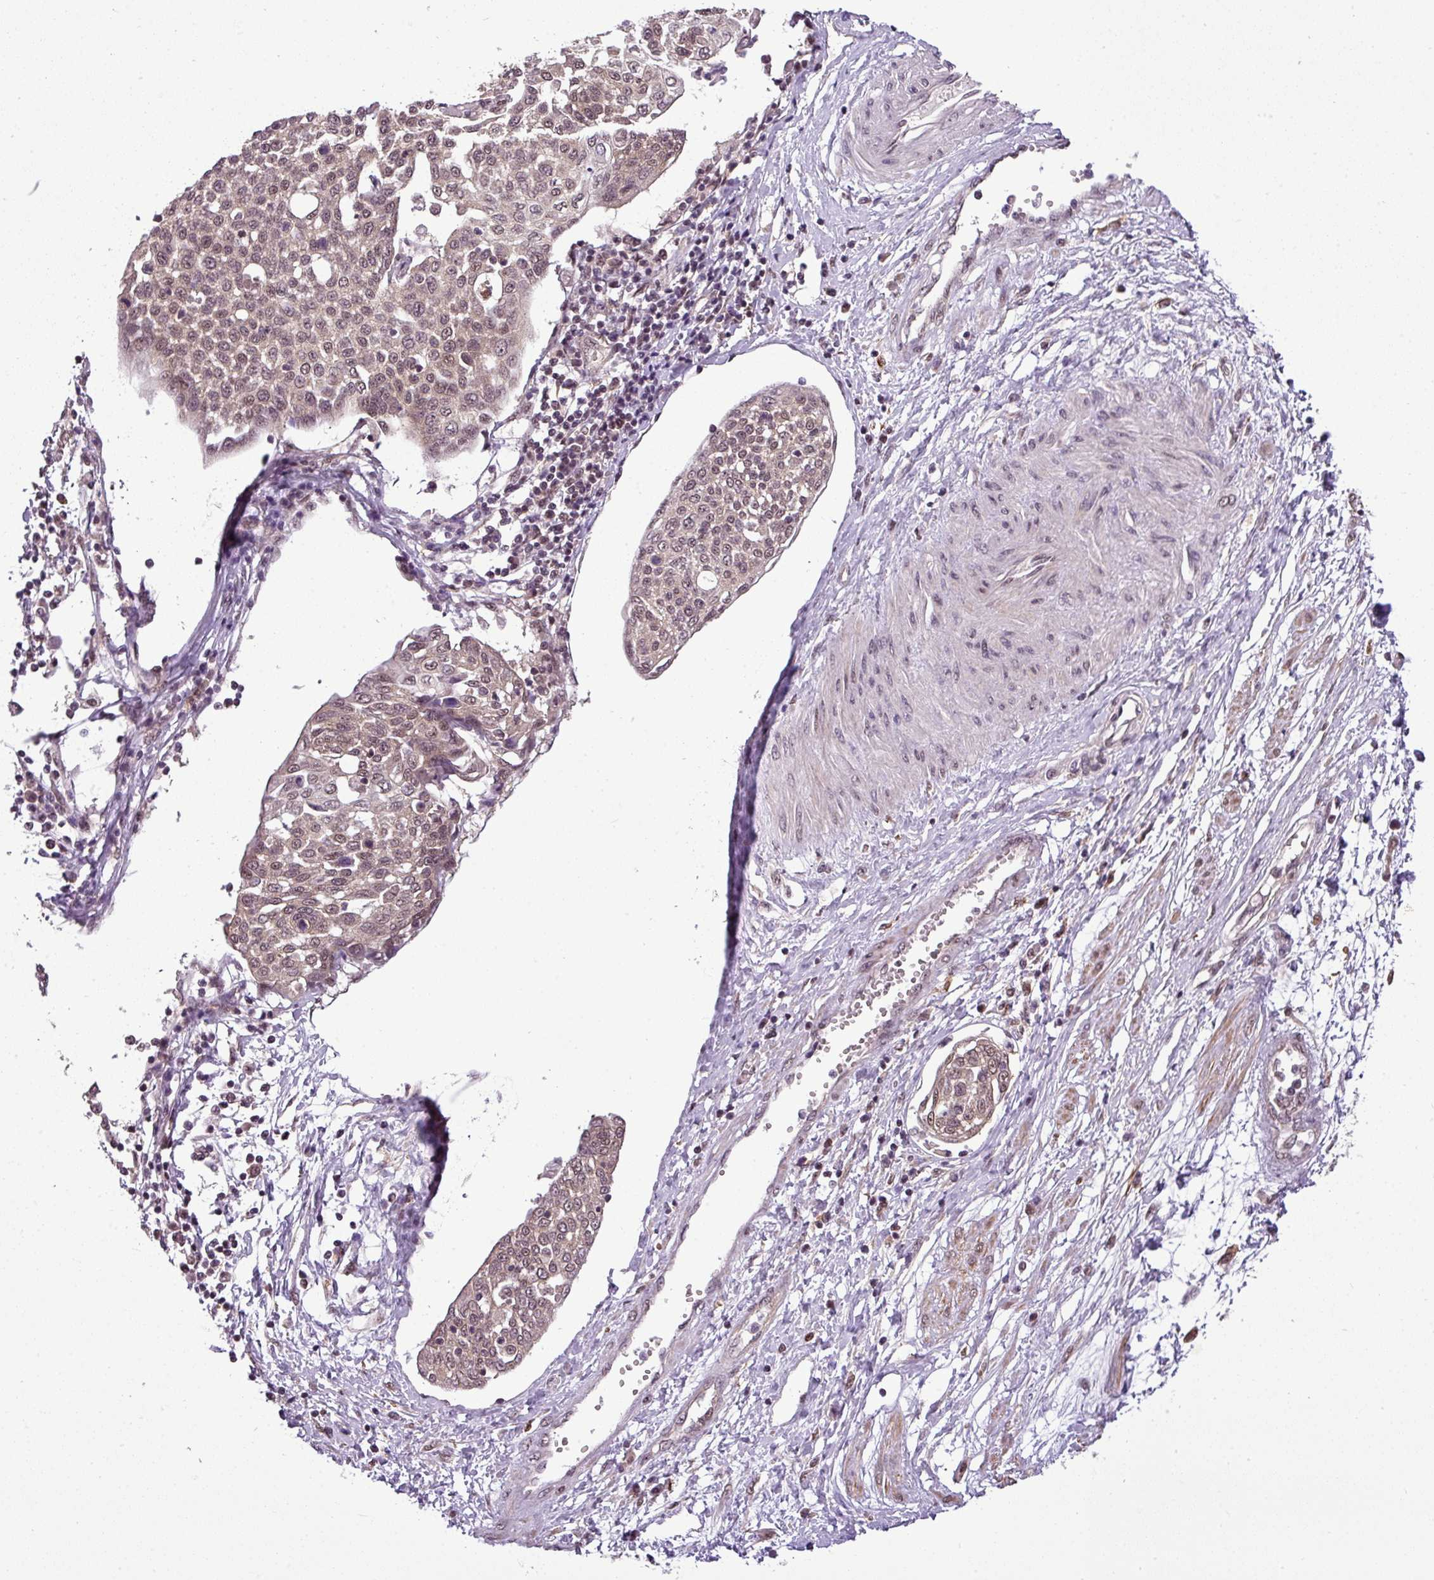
{"staining": {"intensity": "moderate", "quantity": ">75%", "location": "nuclear"}, "tissue": "cervical cancer", "cell_type": "Tumor cells", "image_type": "cancer", "snomed": [{"axis": "morphology", "description": "Squamous cell carcinoma, NOS"}, {"axis": "topography", "description": "Cervix"}], "caption": "Protein expression analysis of human cervical cancer (squamous cell carcinoma) reveals moderate nuclear positivity in approximately >75% of tumor cells. Nuclei are stained in blue.", "gene": "MFHAS1", "patient": {"sex": "female", "age": 34}}